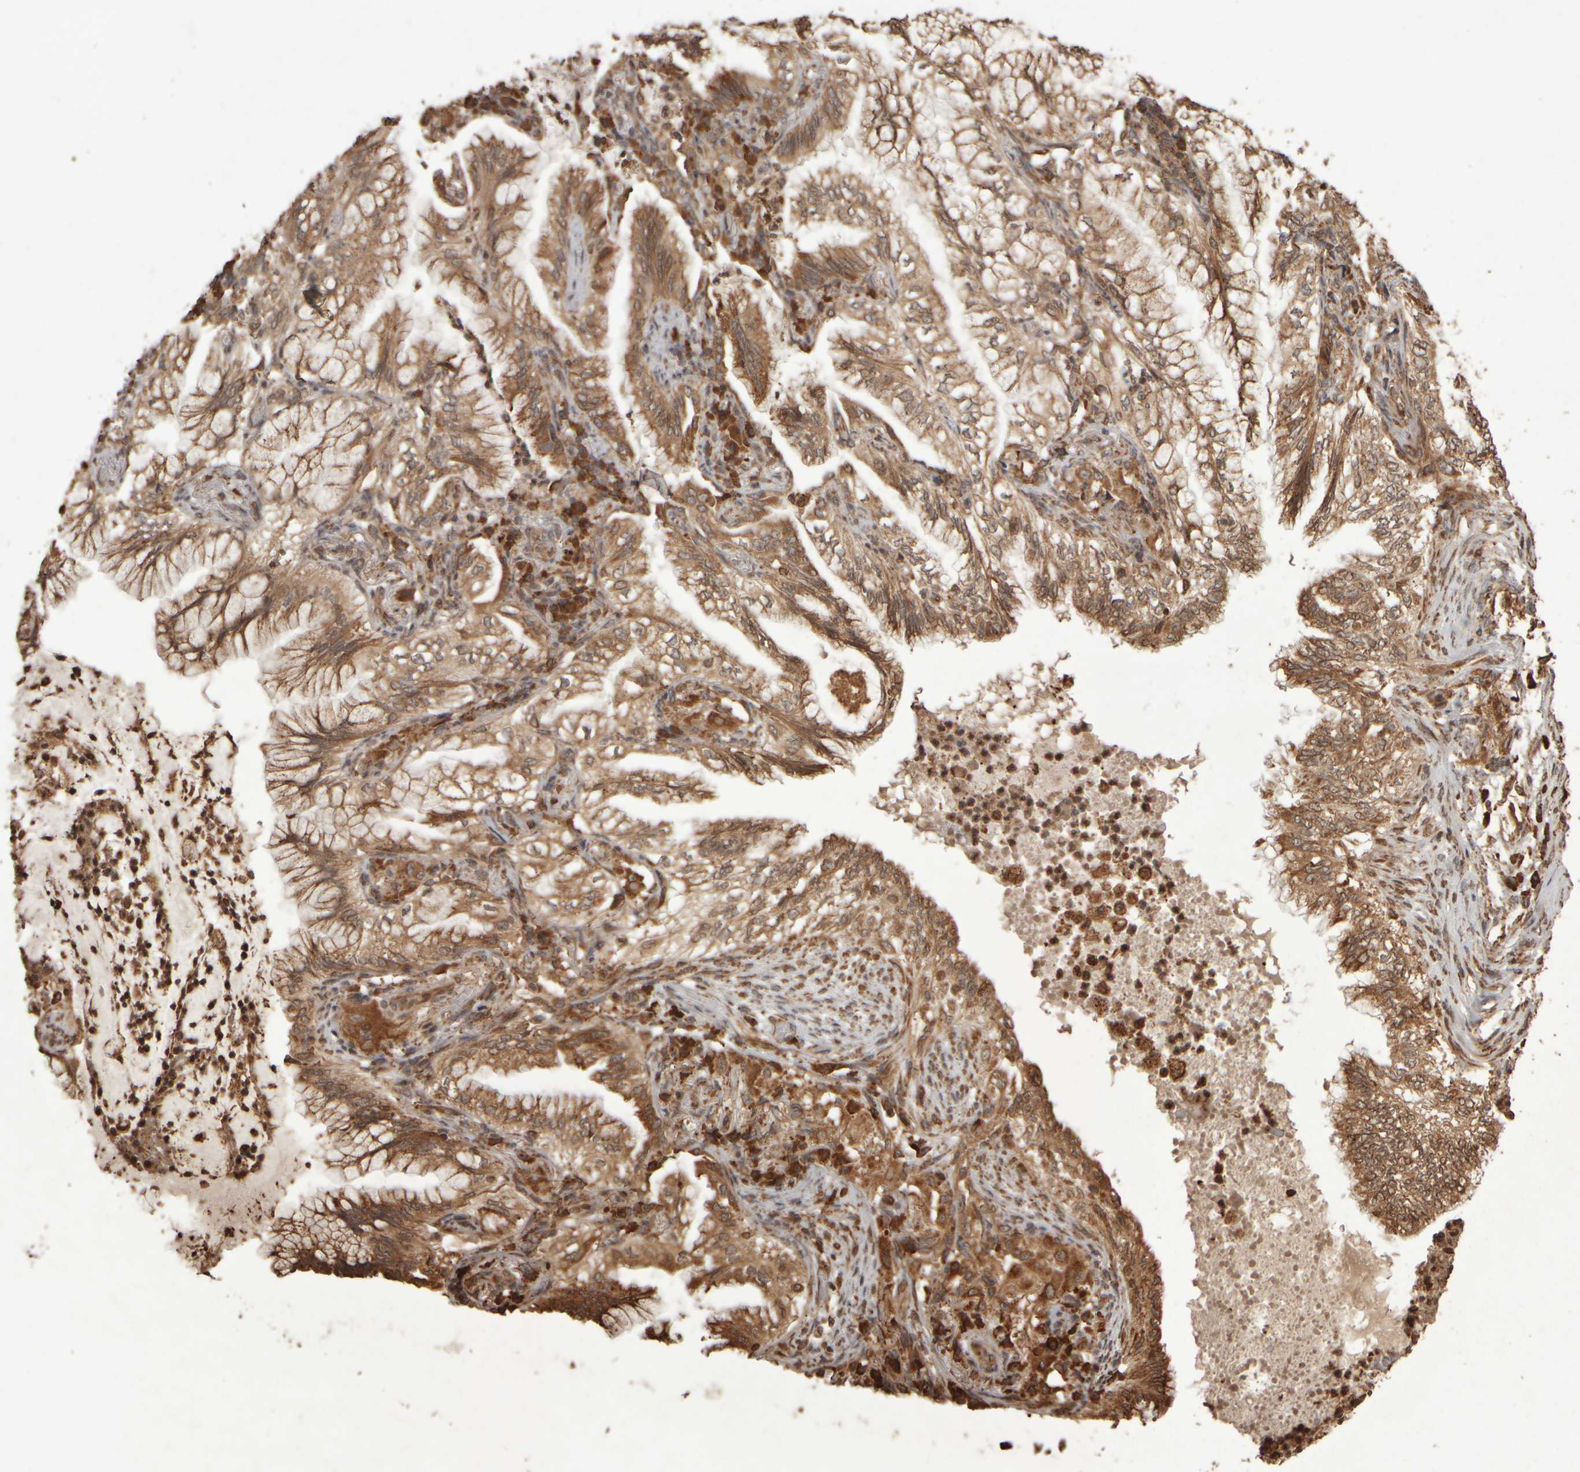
{"staining": {"intensity": "moderate", "quantity": ">75%", "location": "cytoplasmic/membranous"}, "tissue": "lung cancer", "cell_type": "Tumor cells", "image_type": "cancer", "snomed": [{"axis": "morphology", "description": "Adenocarcinoma, NOS"}, {"axis": "topography", "description": "Lung"}], "caption": "This image shows lung adenocarcinoma stained with immunohistochemistry (IHC) to label a protein in brown. The cytoplasmic/membranous of tumor cells show moderate positivity for the protein. Nuclei are counter-stained blue.", "gene": "AGBL3", "patient": {"sex": "female", "age": 70}}